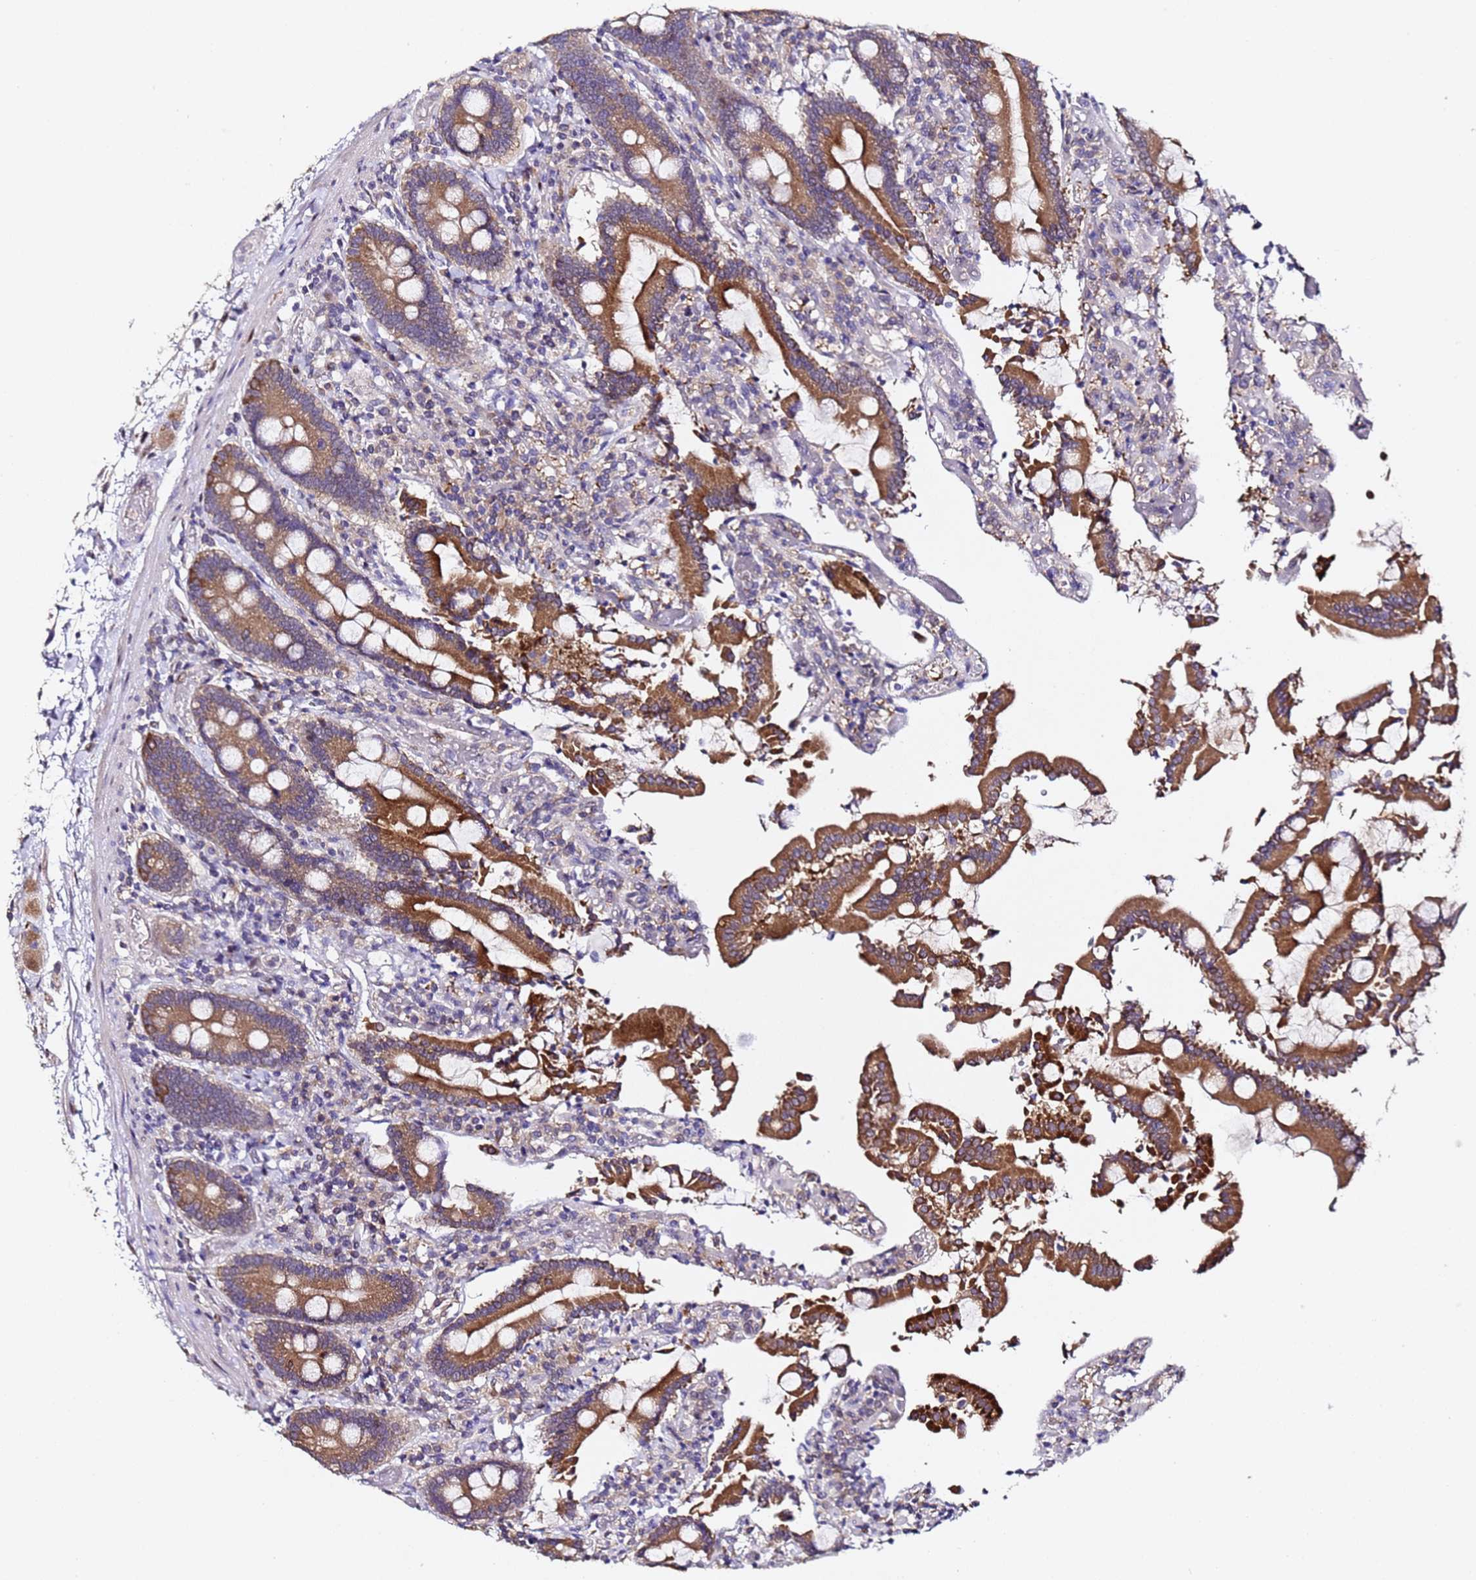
{"staining": {"intensity": "strong", "quantity": "25%-75%", "location": "cytoplasmic/membranous"}, "tissue": "duodenum", "cell_type": "Glandular cells", "image_type": "normal", "snomed": [{"axis": "morphology", "description": "Normal tissue, NOS"}, {"axis": "topography", "description": "Duodenum"}], "caption": "Immunohistochemistry (IHC) histopathology image of normal duodenum: duodenum stained using immunohistochemistry reveals high levels of strong protein expression localized specifically in the cytoplasmic/membranous of glandular cells, appearing as a cytoplasmic/membranous brown color.", "gene": "ALG3", "patient": {"sex": "male", "age": 55}}